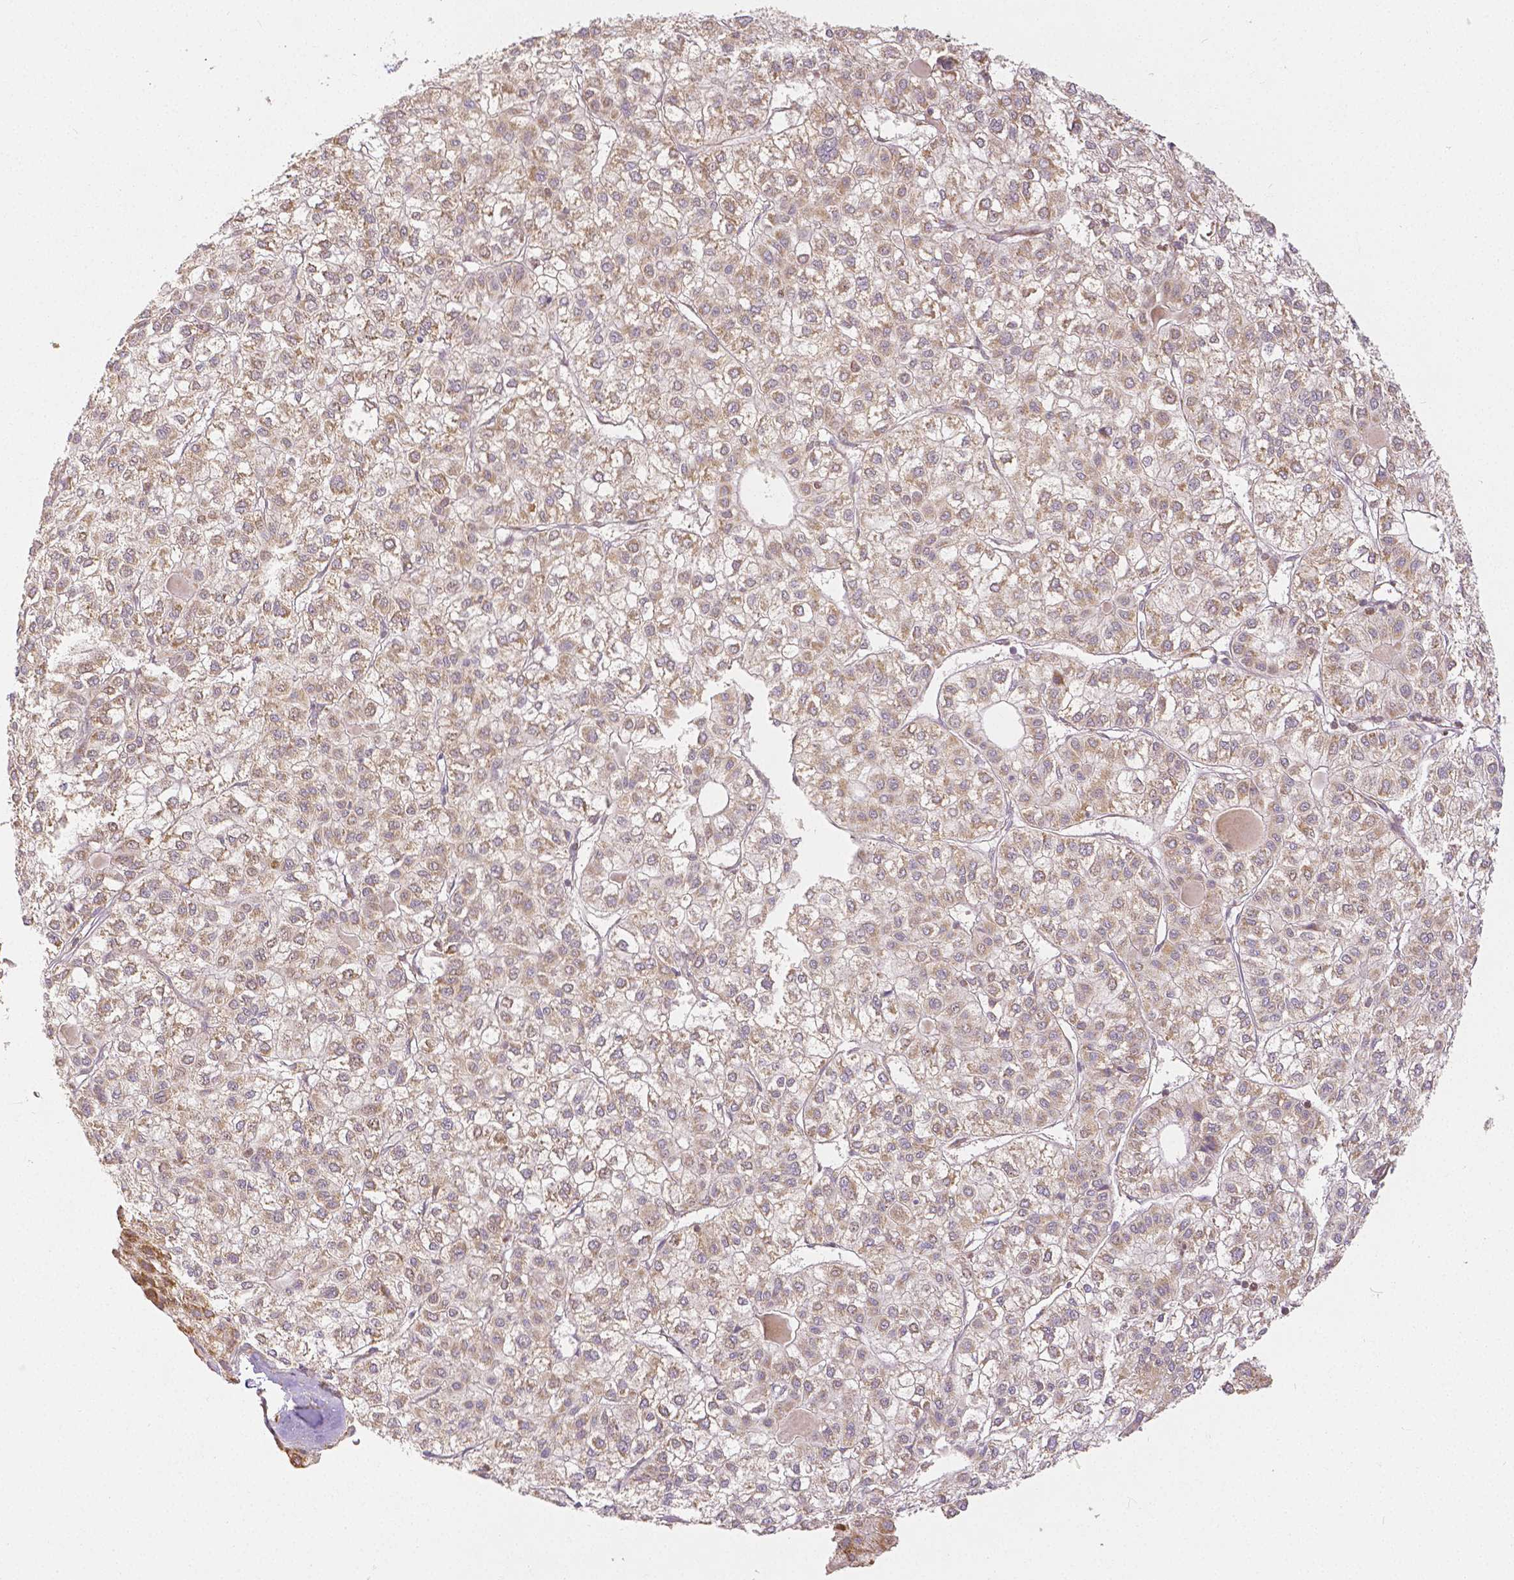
{"staining": {"intensity": "weak", "quantity": "25%-75%", "location": "cytoplasmic/membranous"}, "tissue": "liver cancer", "cell_type": "Tumor cells", "image_type": "cancer", "snomed": [{"axis": "morphology", "description": "Carcinoma, Hepatocellular, NOS"}, {"axis": "topography", "description": "Liver"}], "caption": "Protein analysis of liver cancer (hepatocellular carcinoma) tissue displays weak cytoplasmic/membranous positivity in about 25%-75% of tumor cells. The staining is performed using DAB (3,3'-diaminobenzidine) brown chromogen to label protein expression. The nuclei are counter-stained blue using hematoxylin.", "gene": "RHOT1", "patient": {"sex": "female", "age": 43}}